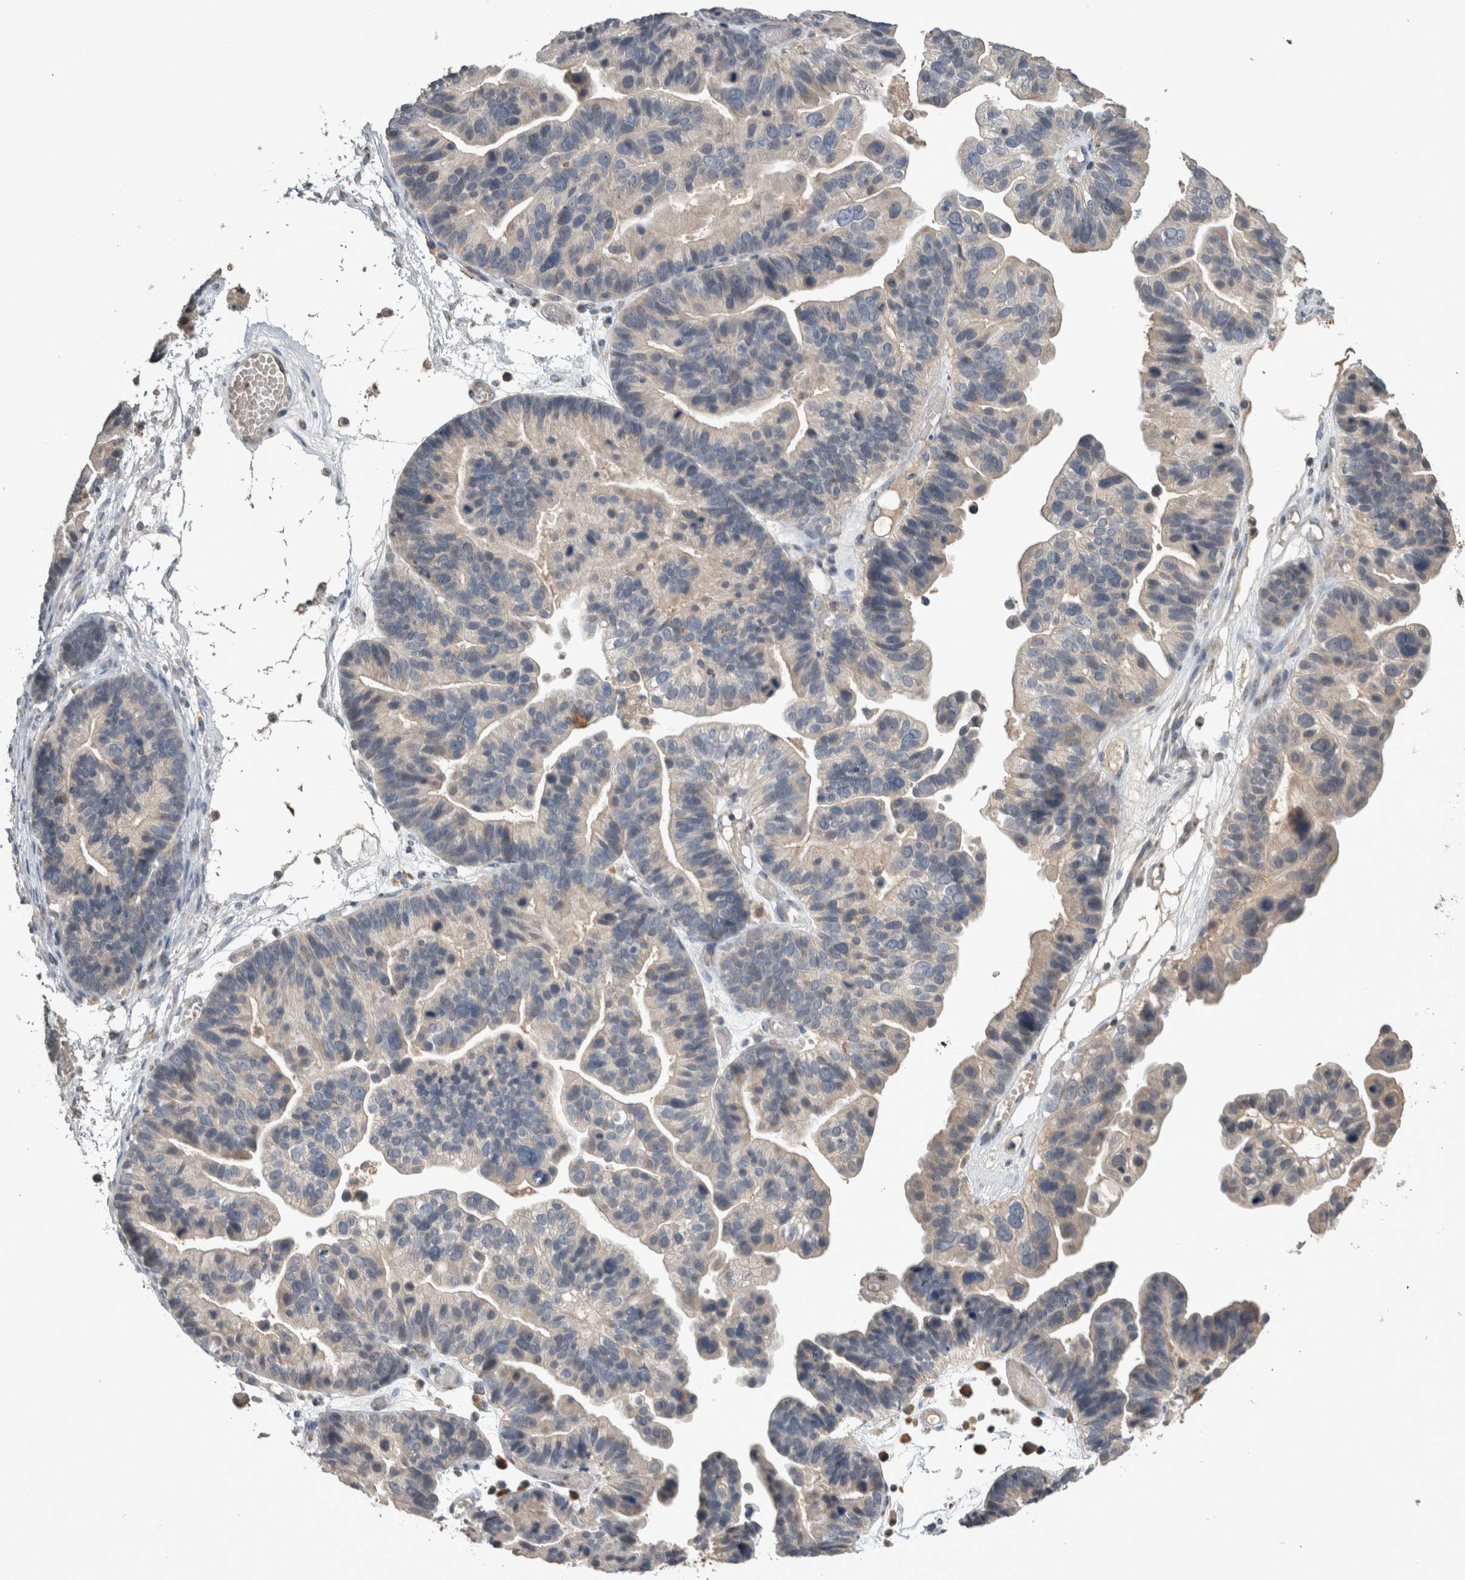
{"staining": {"intensity": "negative", "quantity": "none", "location": "none"}, "tissue": "ovarian cancer", "cell_type": "Tumor cells", "image_type": "cancer", "snomed": [{"axis": "morphology", "description": "Cystadenocarcinoma, serous, NOS"}, {"axis": "topography", "description": "Ovary"}], "caption": "Tumor cells are negative for protein expression in human ovarian serous cystadenocarcinoma.", "gene": "ANXA13", "patient": {"sex": "female", "age": 56}}